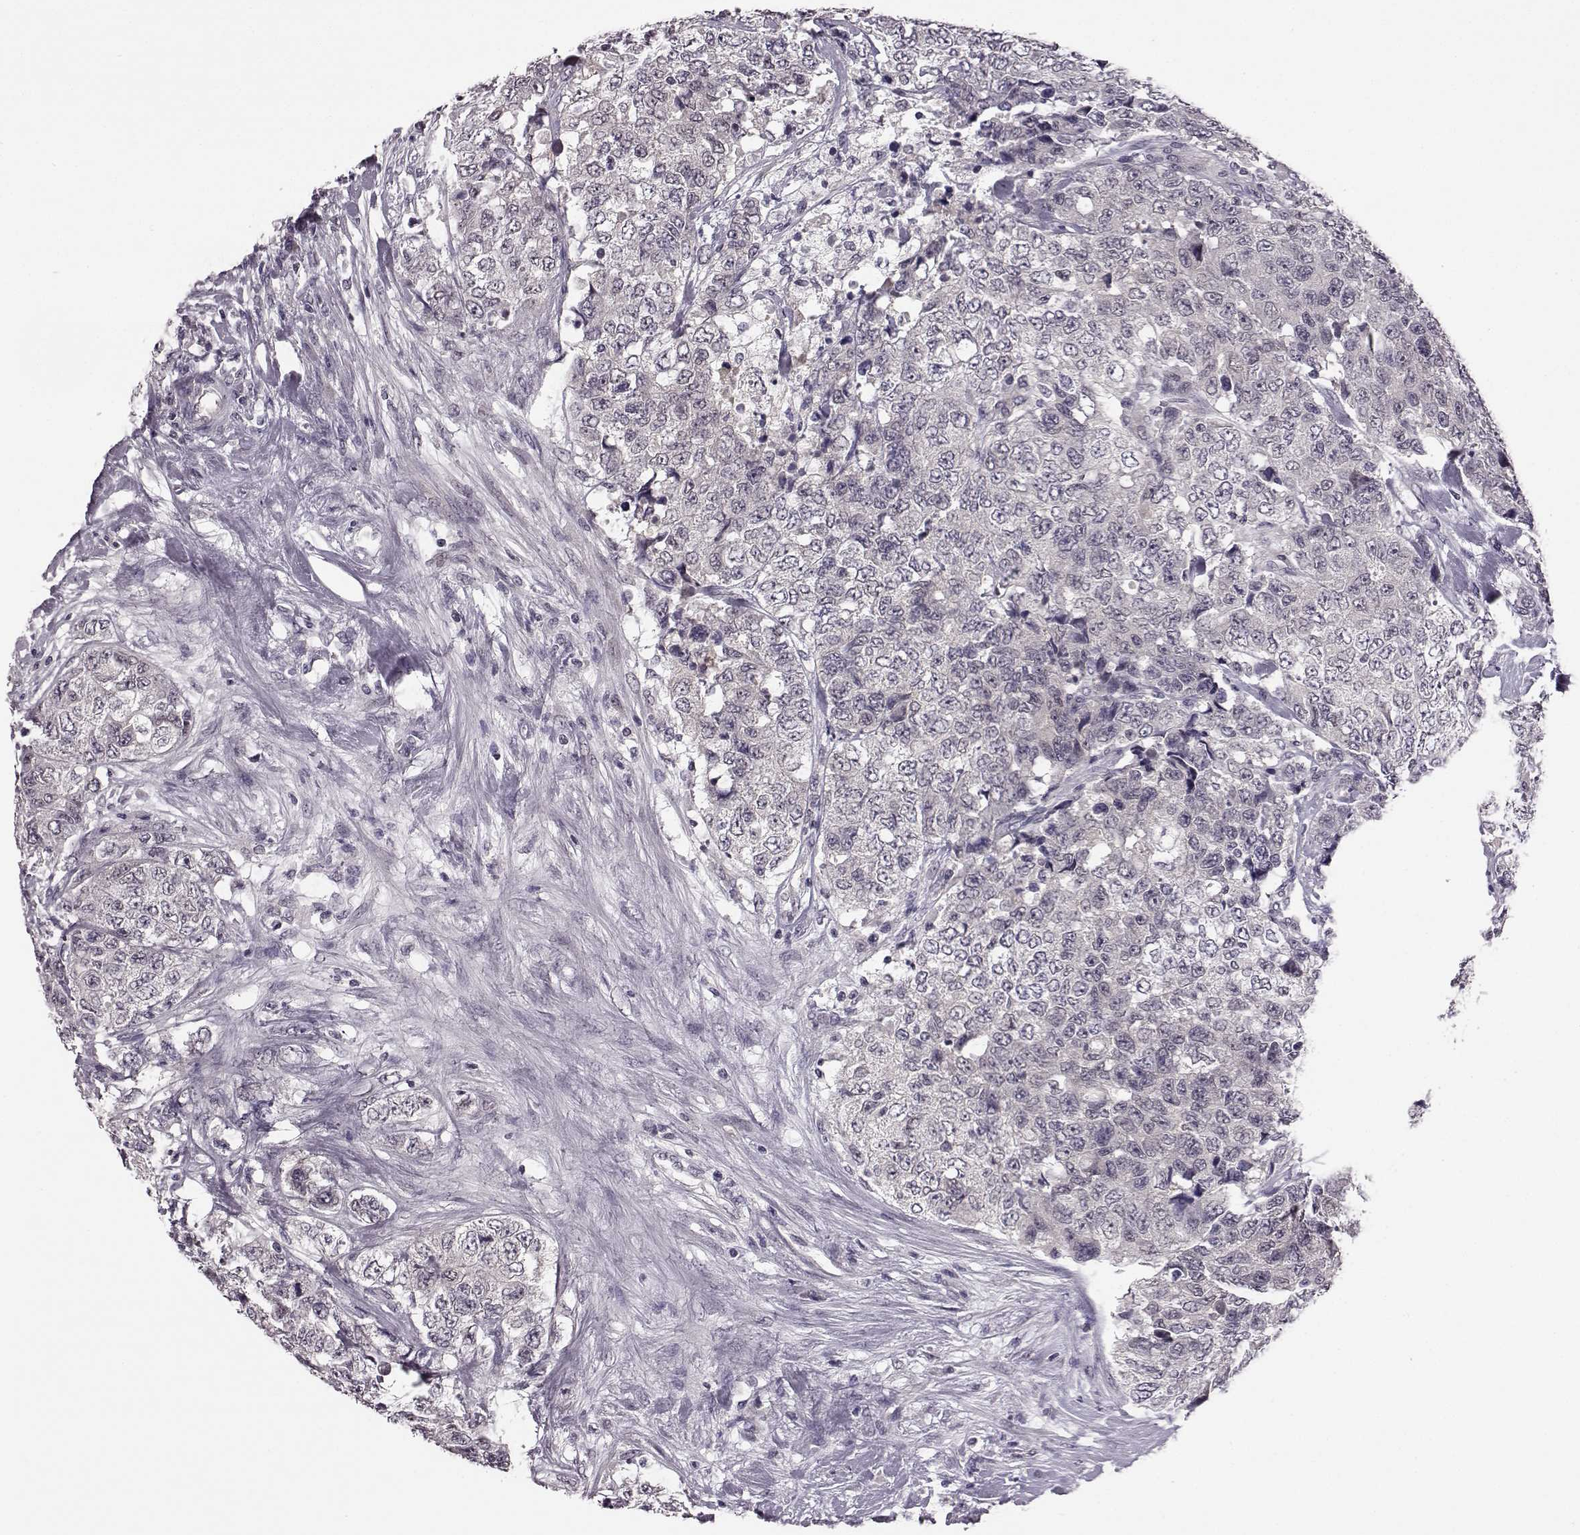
{"staining": {"intensity": "negative", "quantity": "none", "location": "none"}, "tissue": "urothelial cancer", "cell_type": "Tumor cells", "image_type": "cancer", "snomed": [{"axis": "morphology", "description": "Urothelial carcinoma, High grade"}, {"axis": "topography", "description": "Urinary bladder"}], "caption": "DAB (3,3'-diaminobenzidine) immunohistochemical staining of urothelial carcinoma (high-grade) exhibits no significant expression in tumor cells.", "gene": "C10orf62", "patient": {"sex": "female", "age": 78}}